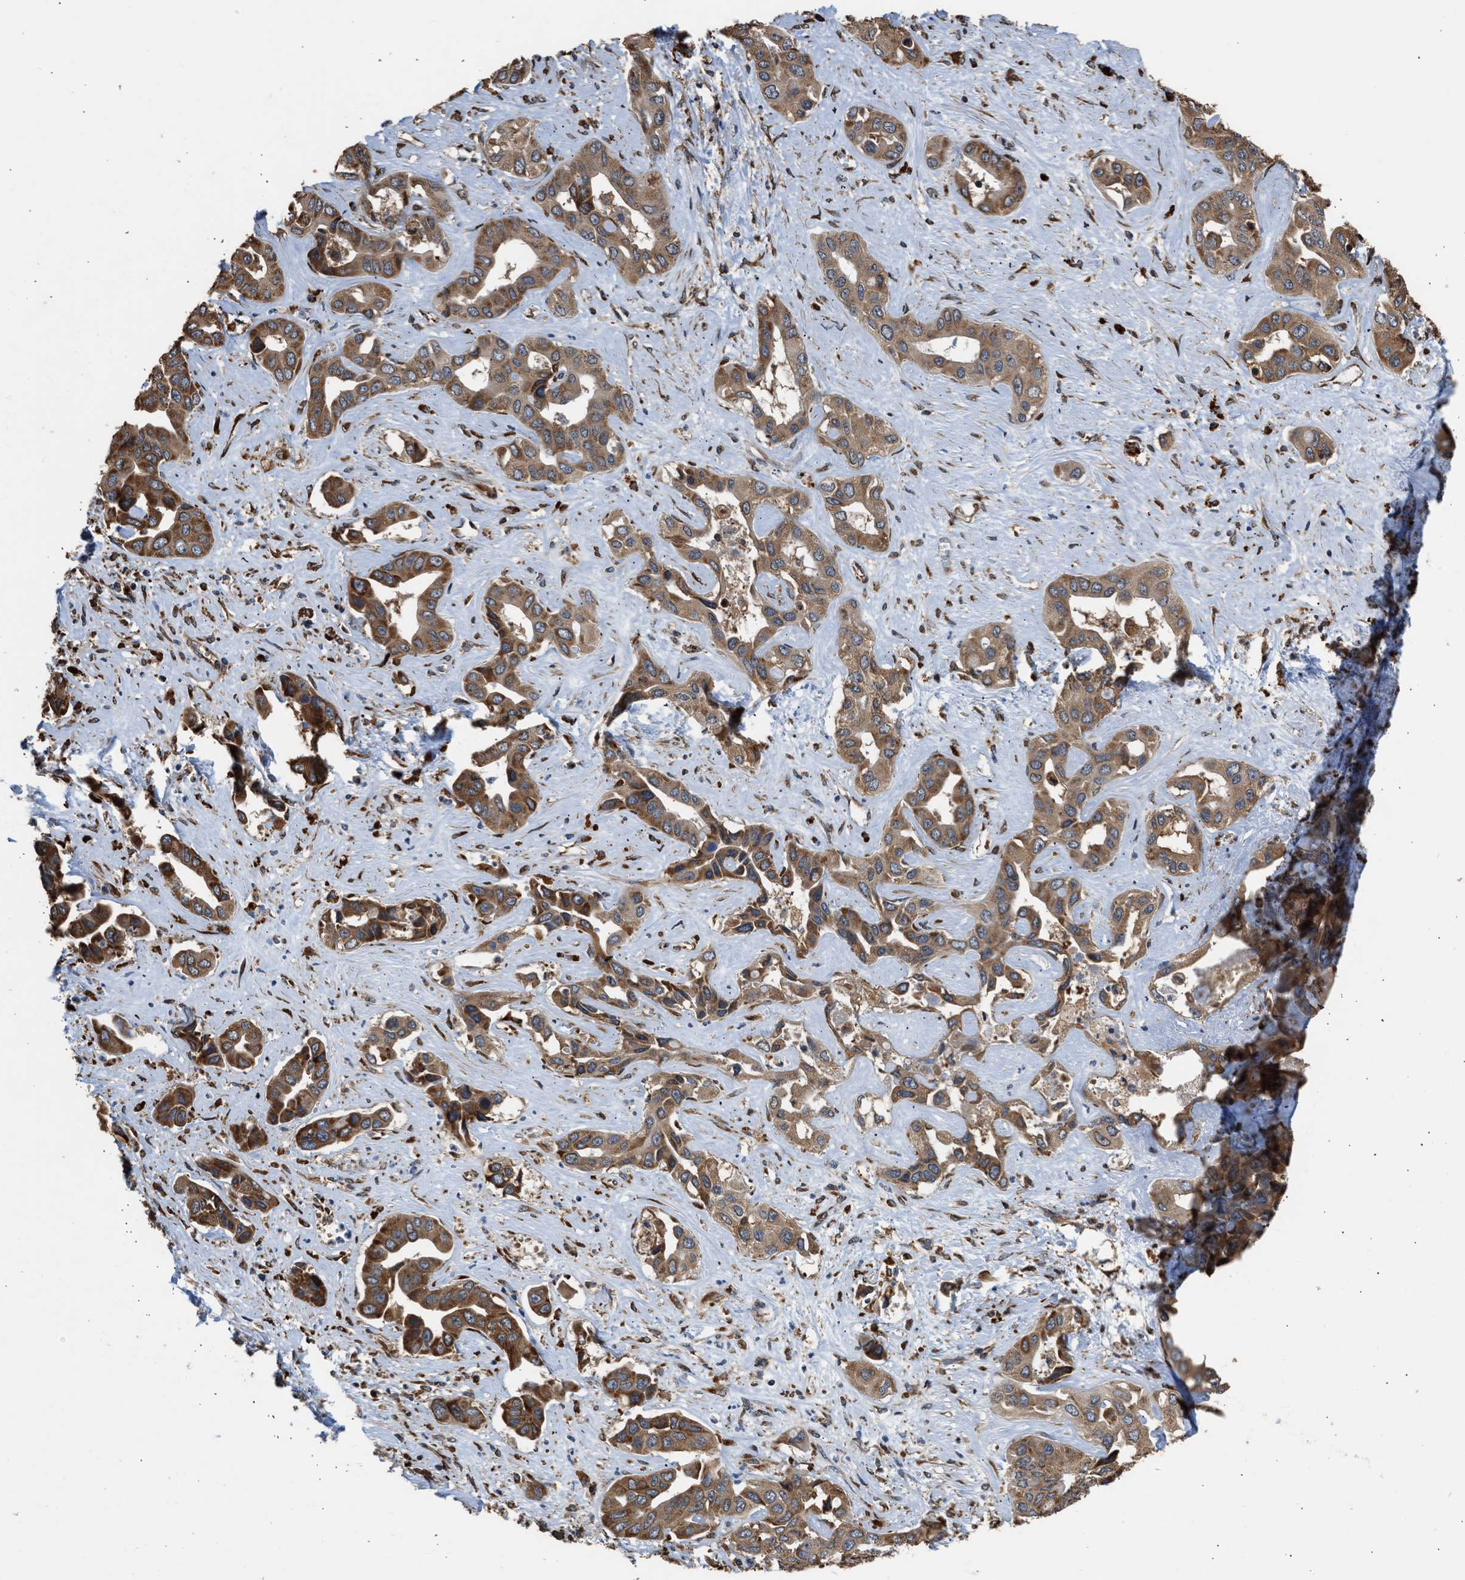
{"staining": {"intensity": "strong", "quantity": ">75%", "location": "cytoplasmic/membranous"}, "tissue": "liver cancer", "cell_type": "Tumor cells", "image_type": "cancer", "snomed": [{"axis": "morphology", "description": "Cholangiocarcinoma"}, {"axis": "topography", "description": "Liver"}], "caption": "Immunohistochemistry (DAB (3,3'-diaminobenzidine)) staining of liver cancer shows strong cytoplasmic/membranous protein expression in about >75% of tumor cells.", "gene": "SLC36A4", "patient": {"sex": "female", "age": 52}}